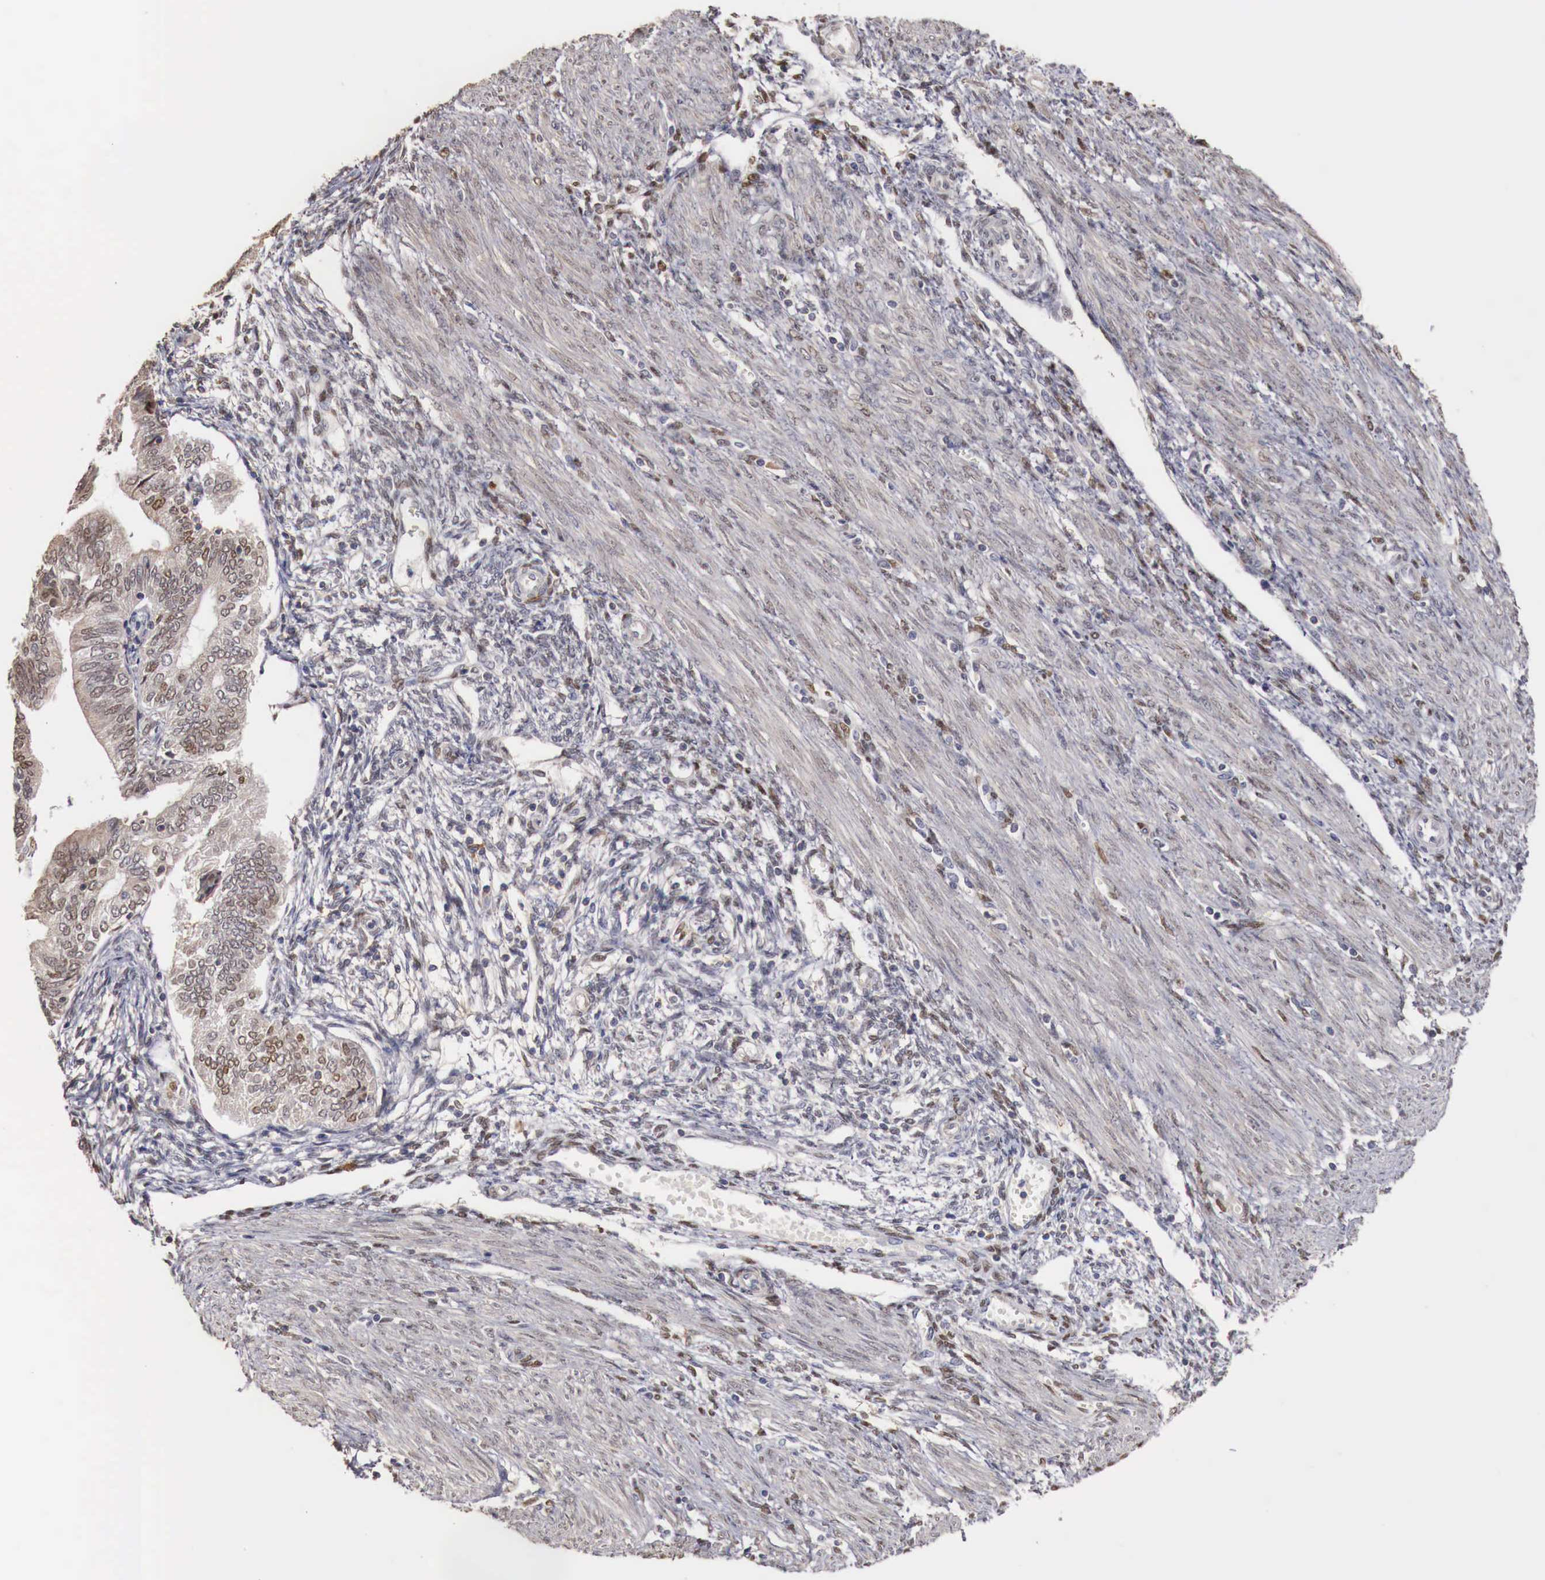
{"staining": {"intensity": "weak", "quantity": "25%-75%", "location": "nuclear"}, "tissue": "endometrial cancer", "cell_type": "Tumor cells", "image_type": "cancer", "snomed": [{"axis": "morphology", "description": "Adenocarcinoma, NOS"}, {"axis": "topography", "description": "Endometrium"}], "caption": "The histopathology image shows immunohistochemical staining of adenocarcinoma (endometrial). There is weak nuclear staining is seen in about 25%-75% of tumor cells.", "gene": "KHDRBS2", "patient": {"sex": "female", "age": 51}}